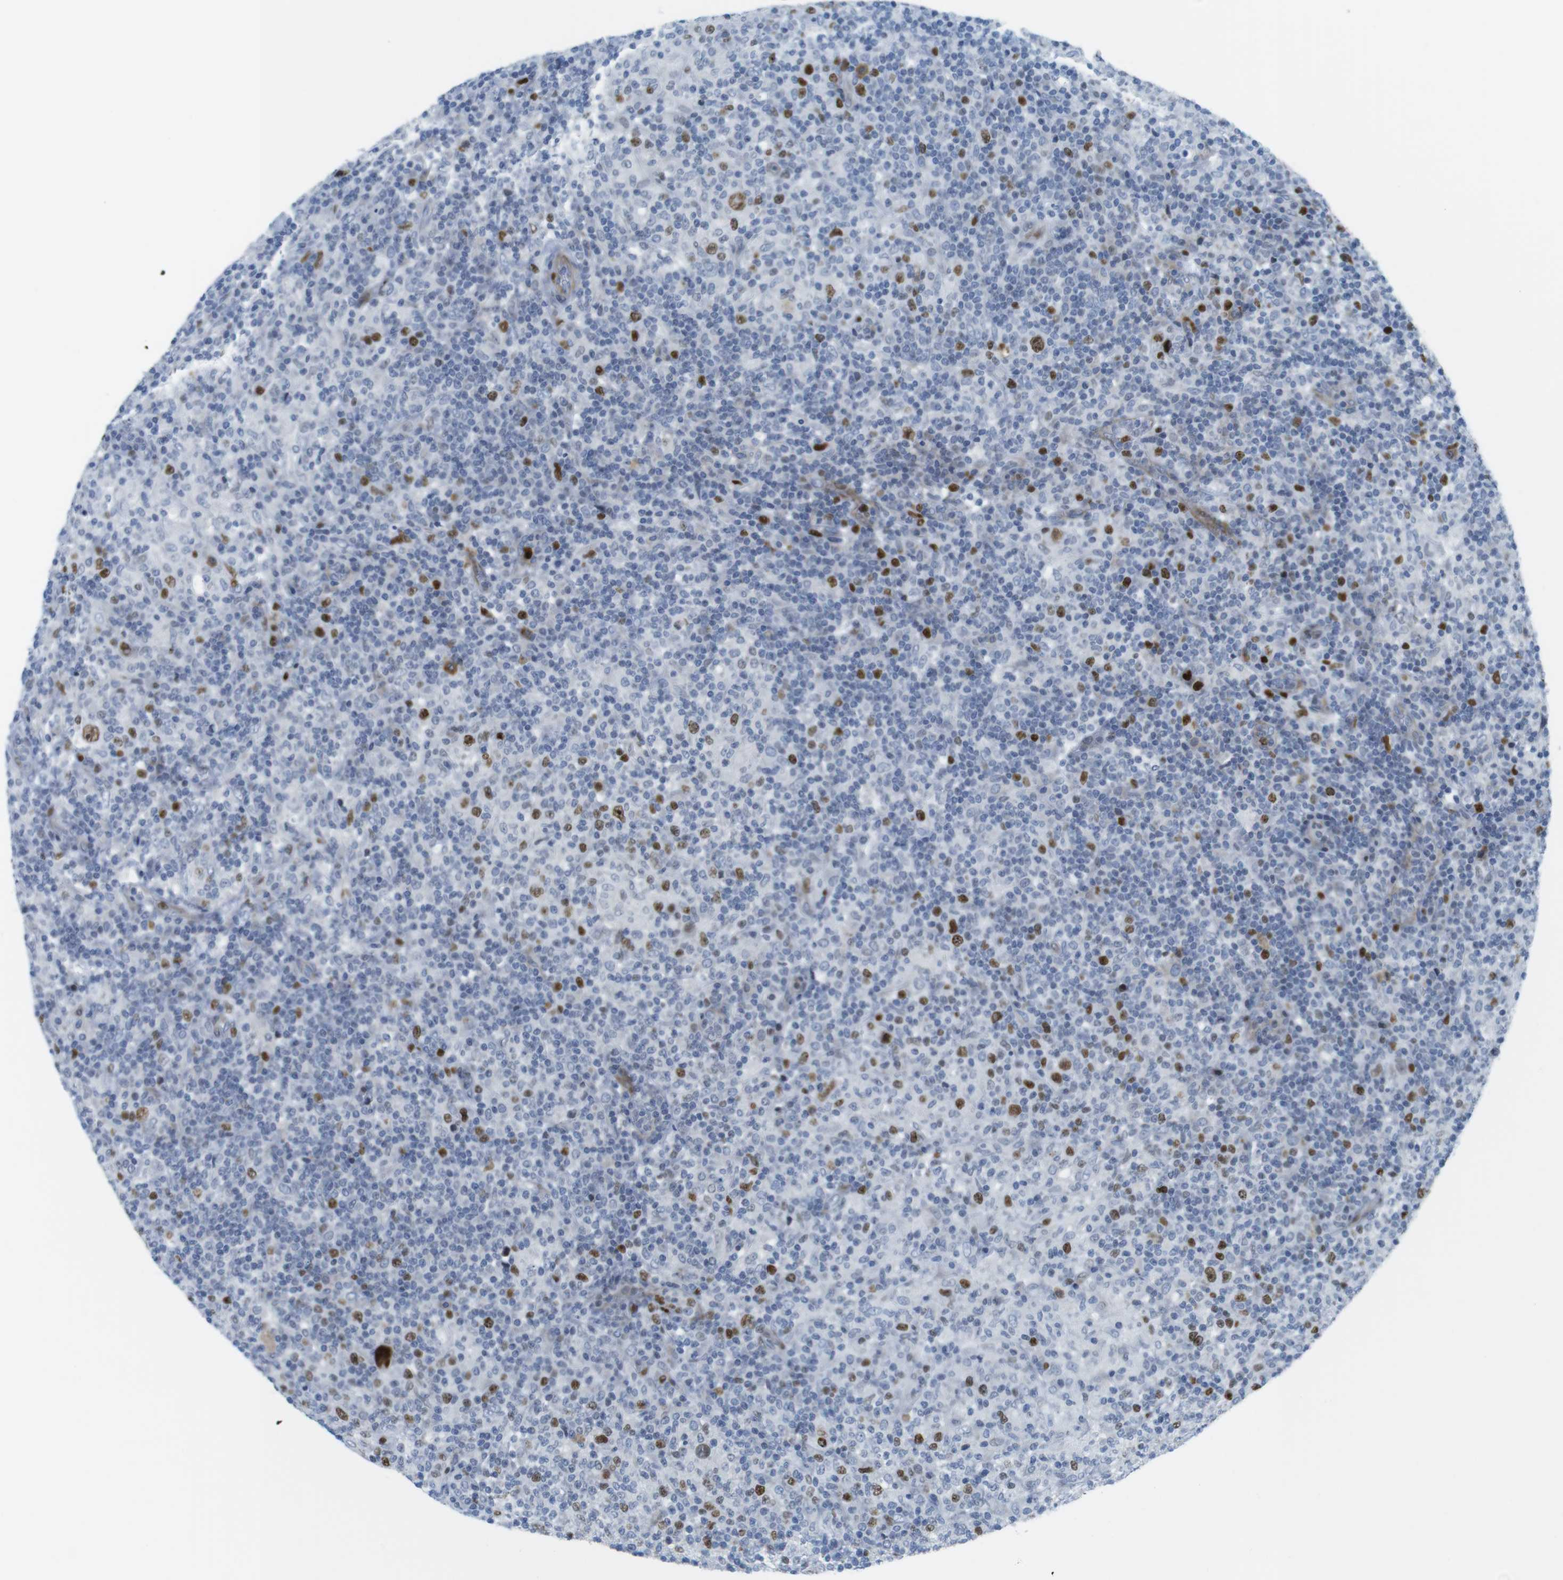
{"staining": {"intensity": "moderate", "quantity": ">75%", "location": "nuclear"}, "tissue": "lymphoma", "cell_type": "Tumor cells", "image_type": "cancer", "snomed": [{"axis": "morphology", "description": "Hodgkin's disease, NOS"}, {"axis": "topography", "description": "Lymph node"}], "caption": "Hodgkin's disease stained with IHC displays moderate nuclear expression in approximately >75% of tumor cells.", "gene": "CHAF1A", "patient": {"sex": "male", "age": 70}}